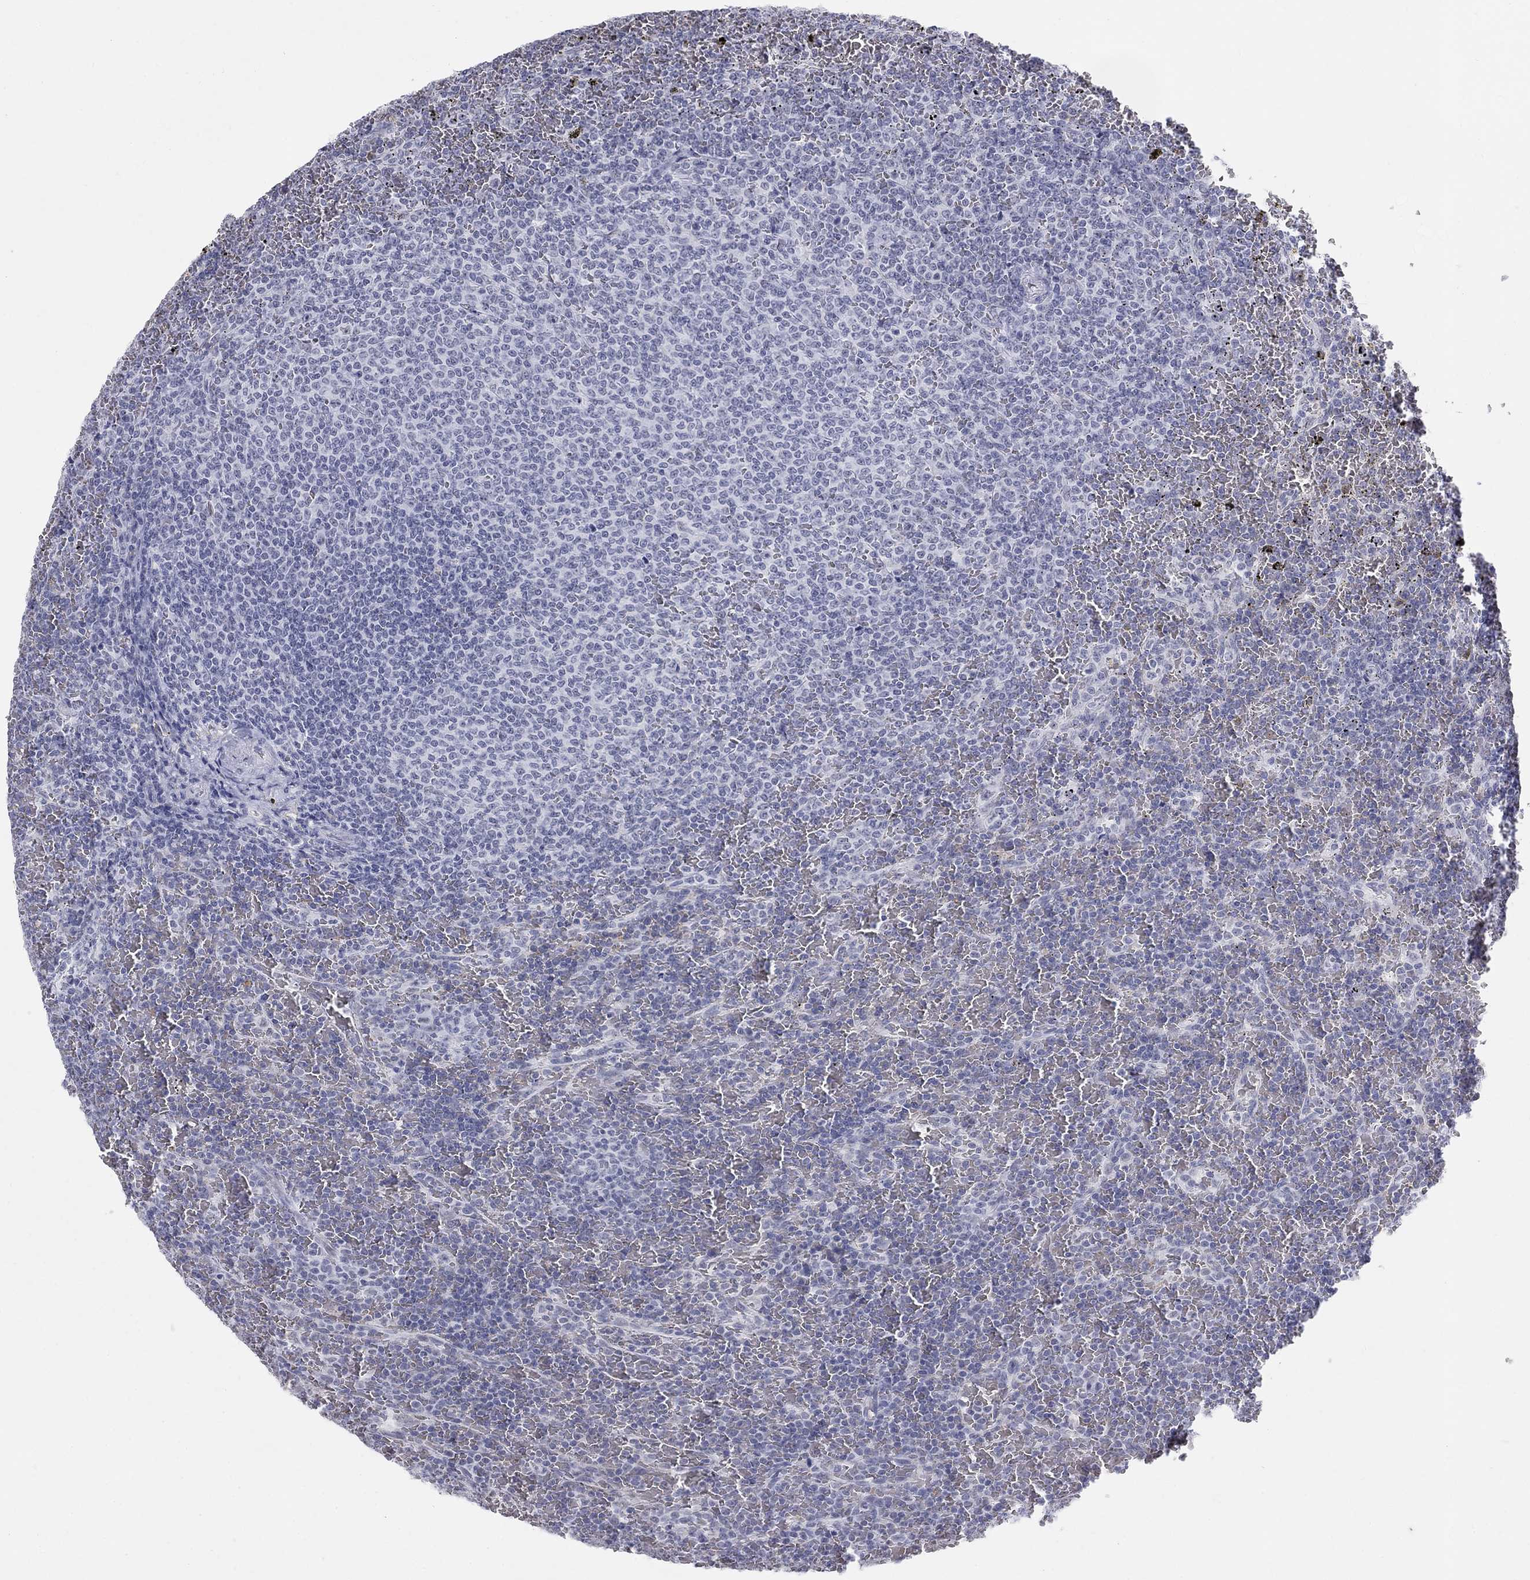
{"staining": {"intensity": "negative", "quantity": "none", "location": "none"}, "tissue": "lymphoma", "cell_type": "Tumor cells", "image_type": "cancer", "snomed": [{"axis": "morphology", "description": "Malignant lymphoma, non-Hodgkin's type, Low grade"}, {"axis": "topography", "description": "Spleen"}], "caption": "This is an IHC histopathology image of lymphoma. There is no expression in tumor cells.", "gene": "DMTN", "patient": {"sex": "female", "age": 77}}